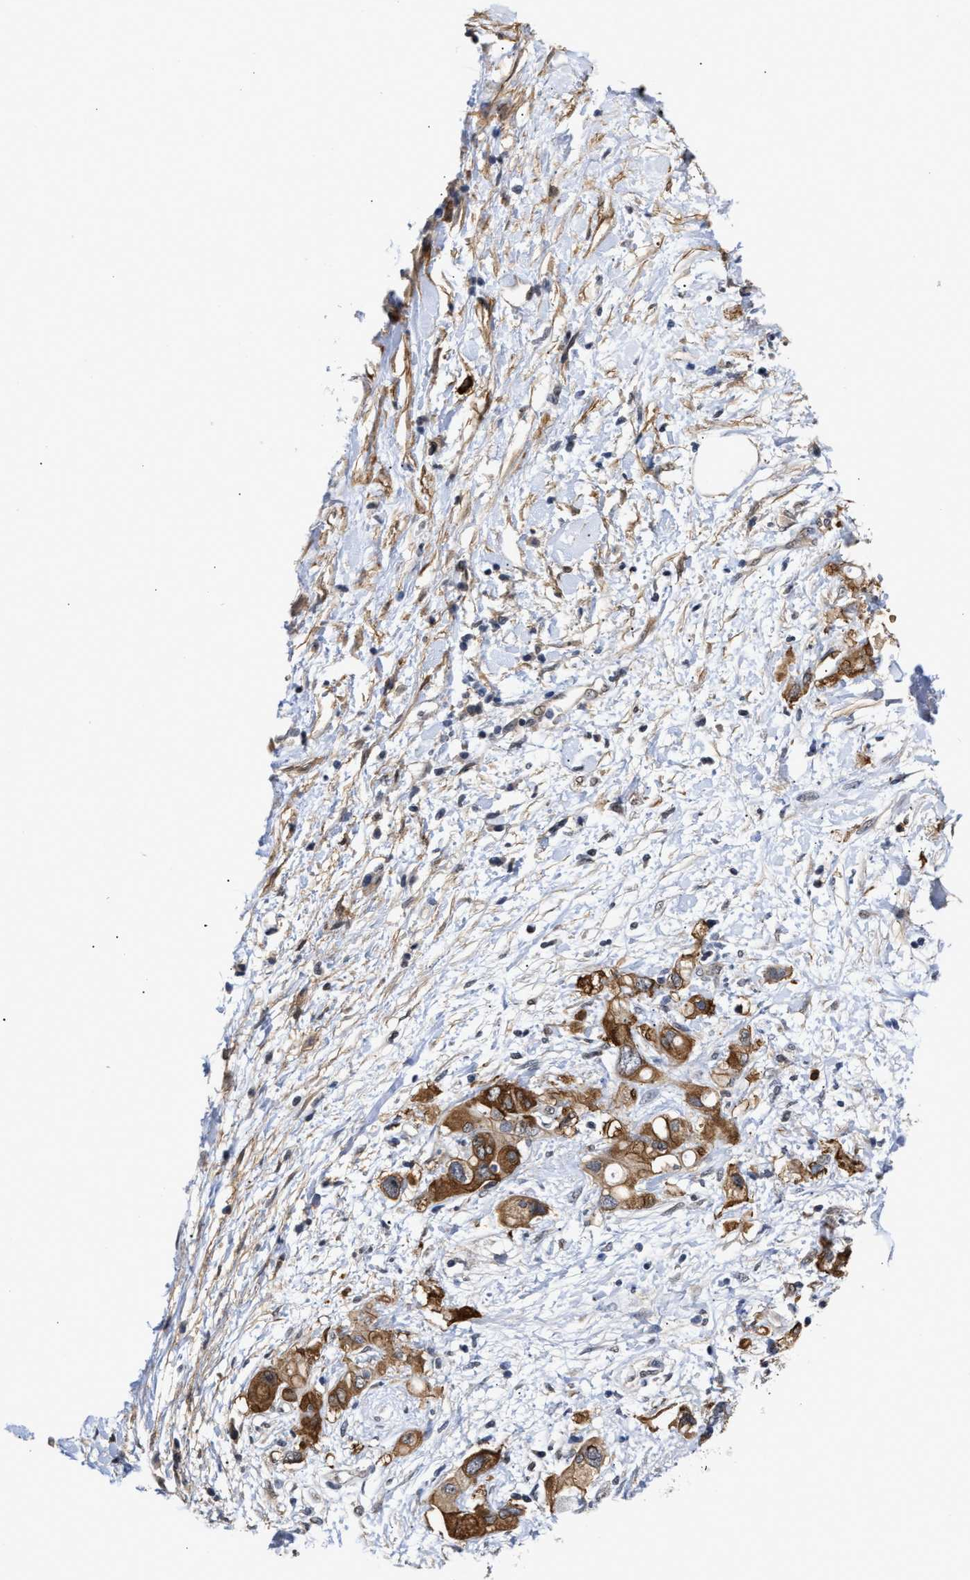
{"staining": {"intensity": "strong", "quantity": ">75%", "location": "cytoplasmic/membranous"}, "tissue": "pancreatic cancer", "cell_type": "Tumor cells", "image_type": "cancer", "snomed": [{"axis": "morphology", "description": "Adenocarcinoma, NOS"}, {"axis": "topography", "description": "Pancreas"}], "caption": "A high amount of strong cytoplasmic/membranous positivity is identified in about >75% of tumor cells in pancreatic adenocarcinoma tissue. The protein is shown in brown color, while the nuclei are stained blue.", "gene": "AHNAK2", "patient": {"sex": "female", "age": 56}}